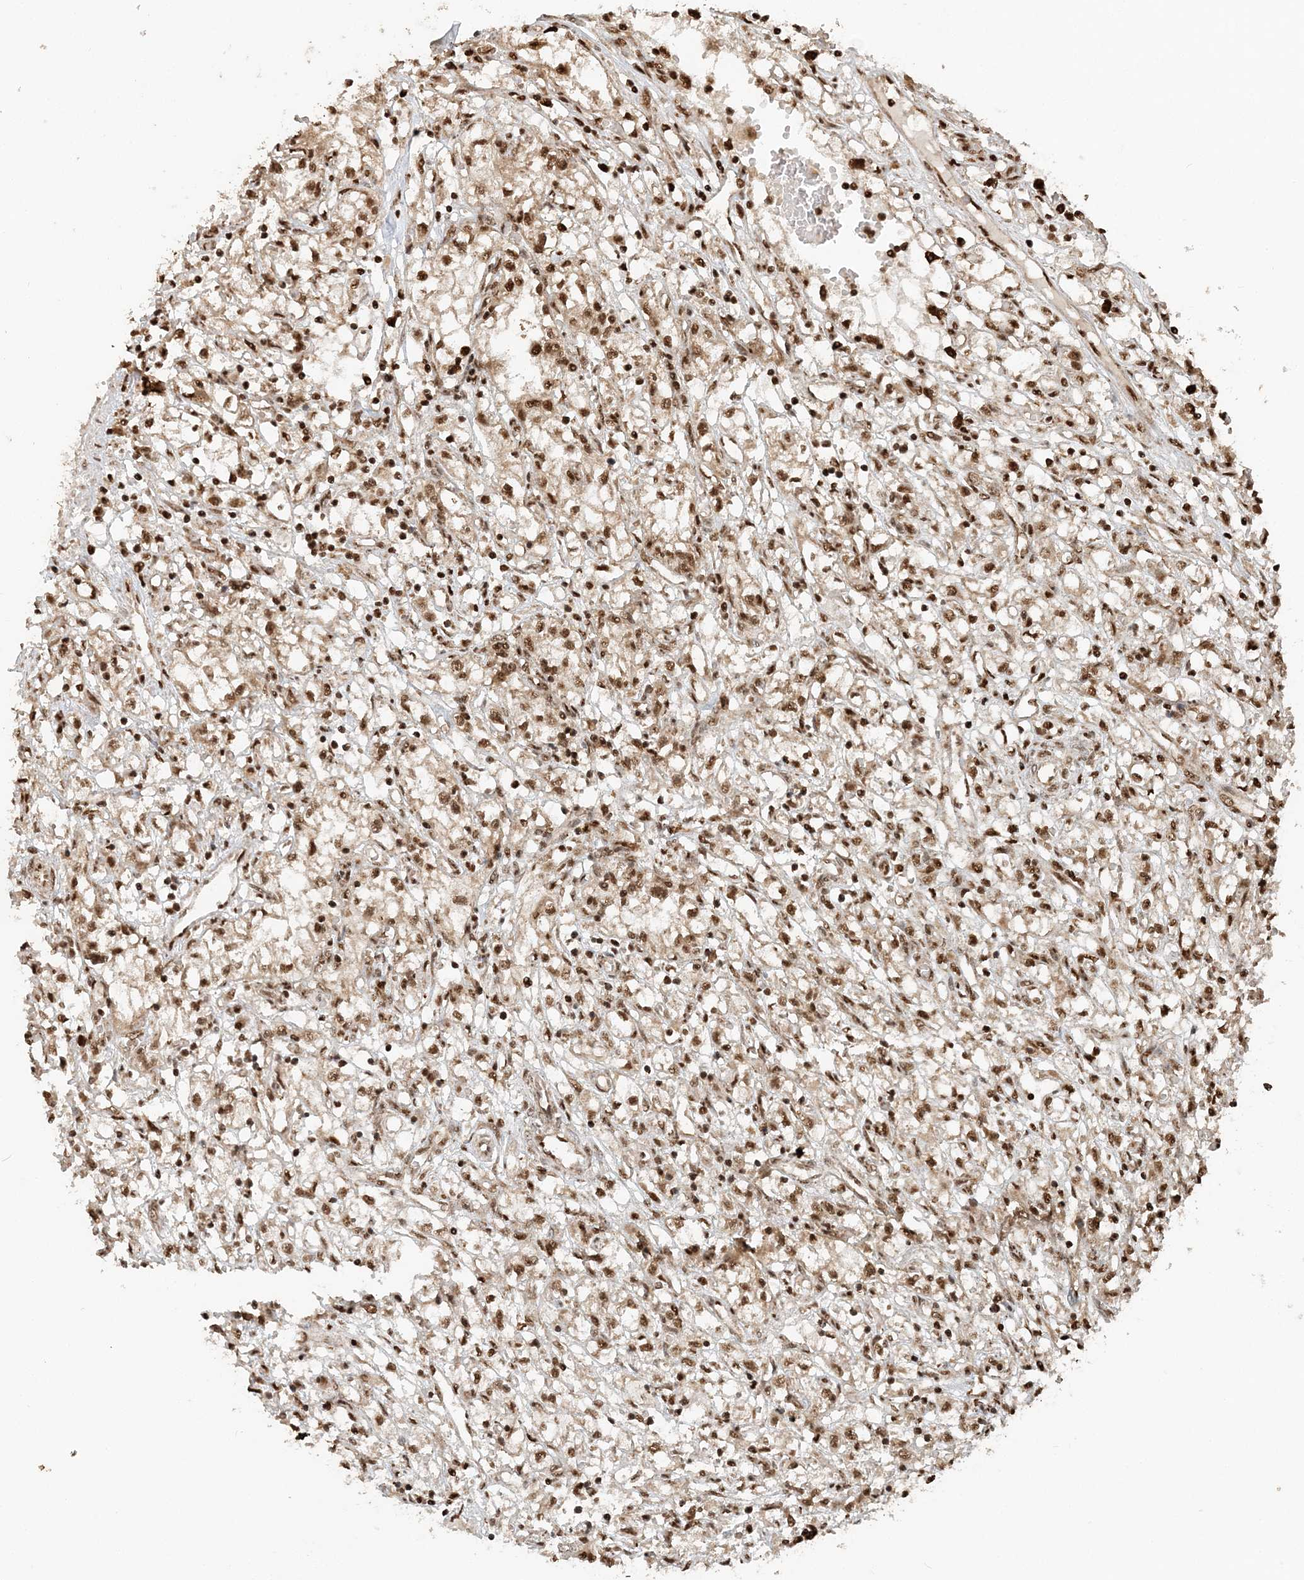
{"staining": {"intensity": "moderate", "quantity": ">75%", "location": "nuclear"}, "tissue": "renal cancer", "cell_type": "Tumor cells", "image_type": "cancer", "snomed": [{"axis": "morphology", "description": "Adenocarcinoma, NOS"}, {"axis": "topography", "description": "Kidney"}], "caption": "There is medium levels of moderate nuclear positivity in tumor cells of adenocarcinoma (renal), as demonstrated by immunohistochemical staining (brown color).", "gene": "ARHGAP35", "patient": {"sex": "male", "age": 56}}